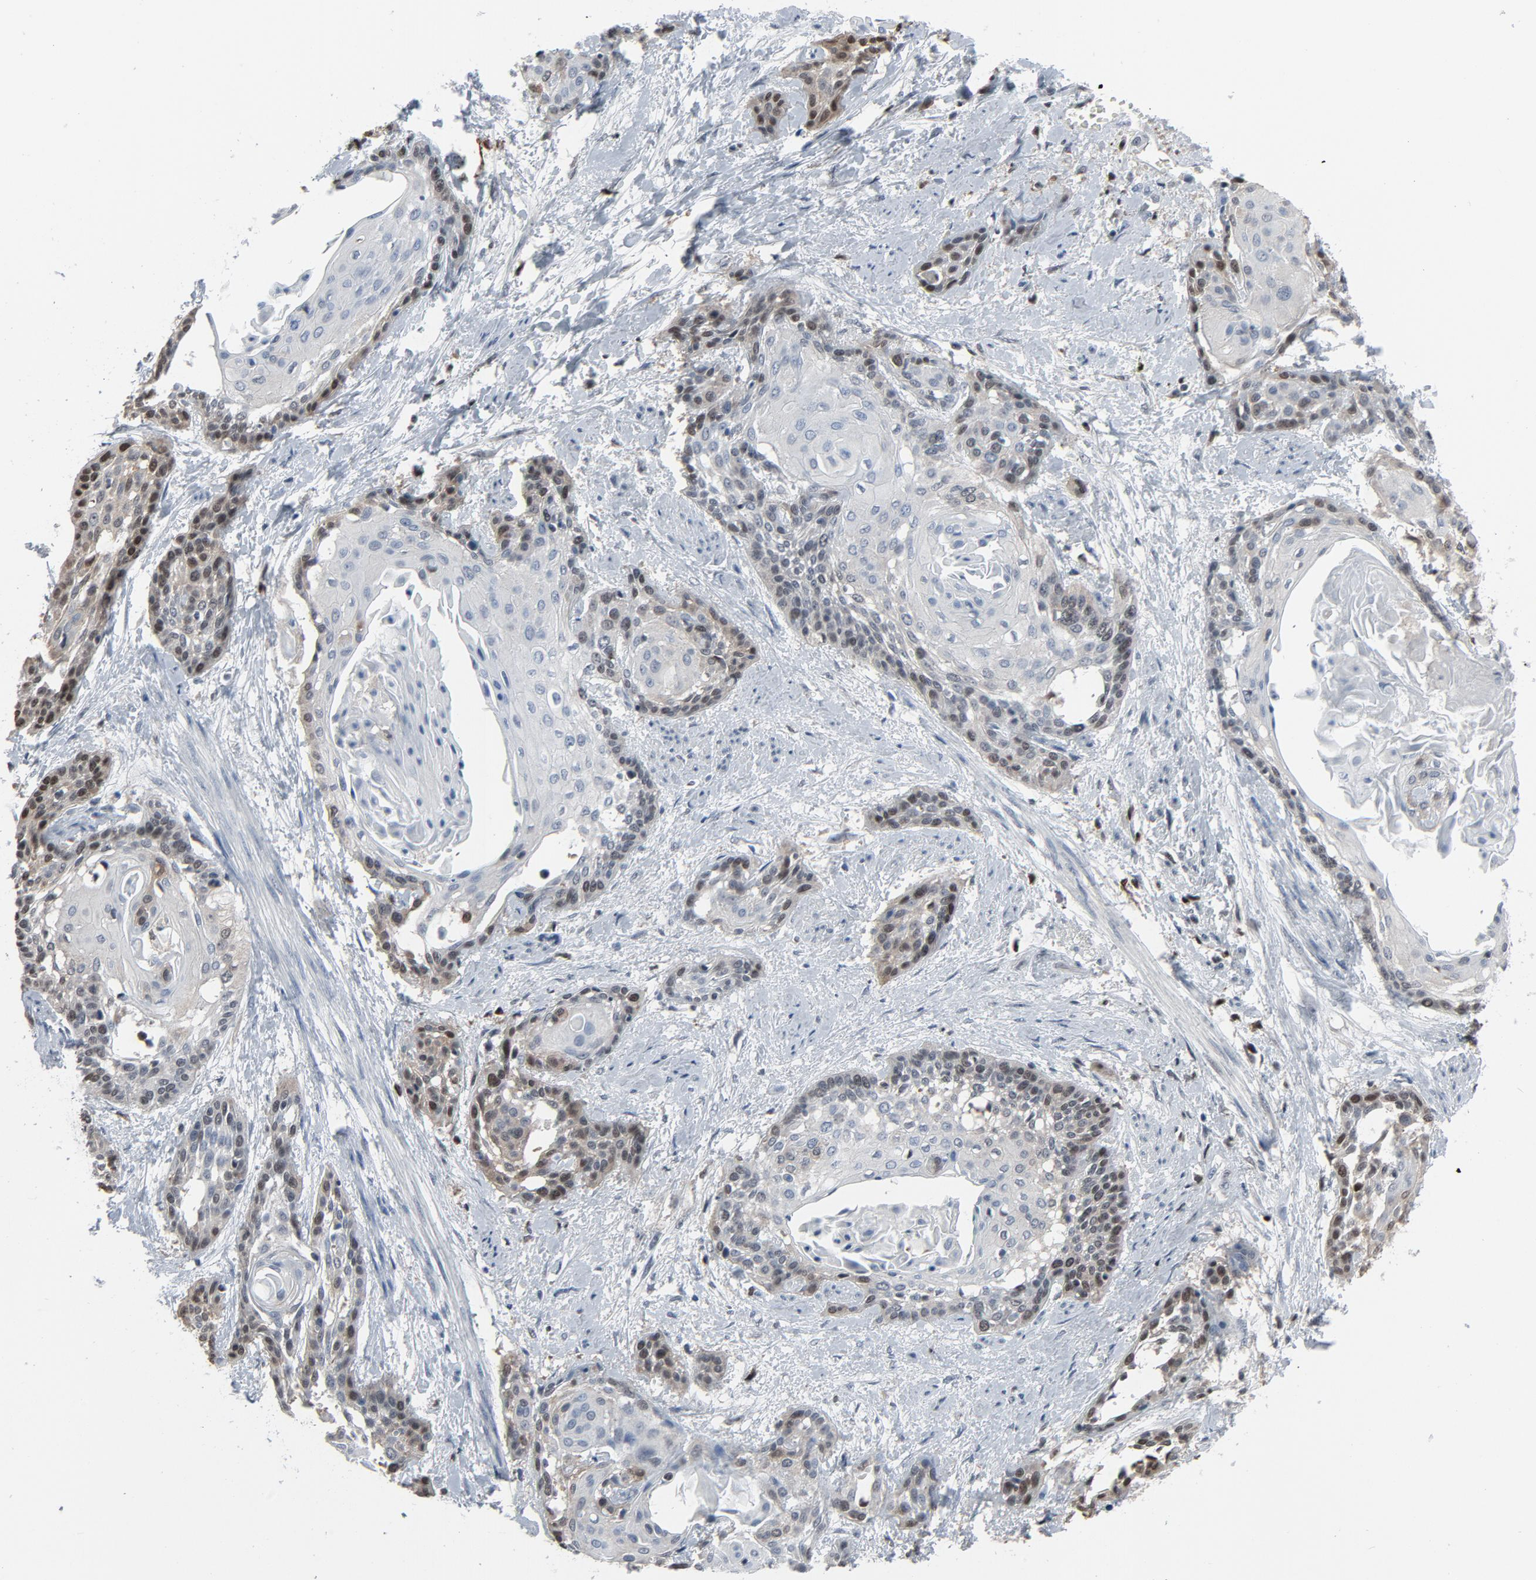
{"staining": {"intensity": "moderate", "quantity": "<25%", "location": "cytoplasmic/membranous,nuclear"}, "tissue": "cervical cancer", "cell_type": "Tumor cells", "image_type": "cancer", "snomed": [{"axis": "morphology", "description": "Squamous cell carcinoma, NOS"}, {"axis": "topography", "description": "Cervix"}], "caption": "IHC (DAB) staining of human cervical cancer (squamous cell carcinoma) shows moderate cytoplasmic/membranous and nuclear protein expression in approximately <25% of tumor cells.", "gene": "STAT5A", "patient": {"sex": "female", "age": 57}}